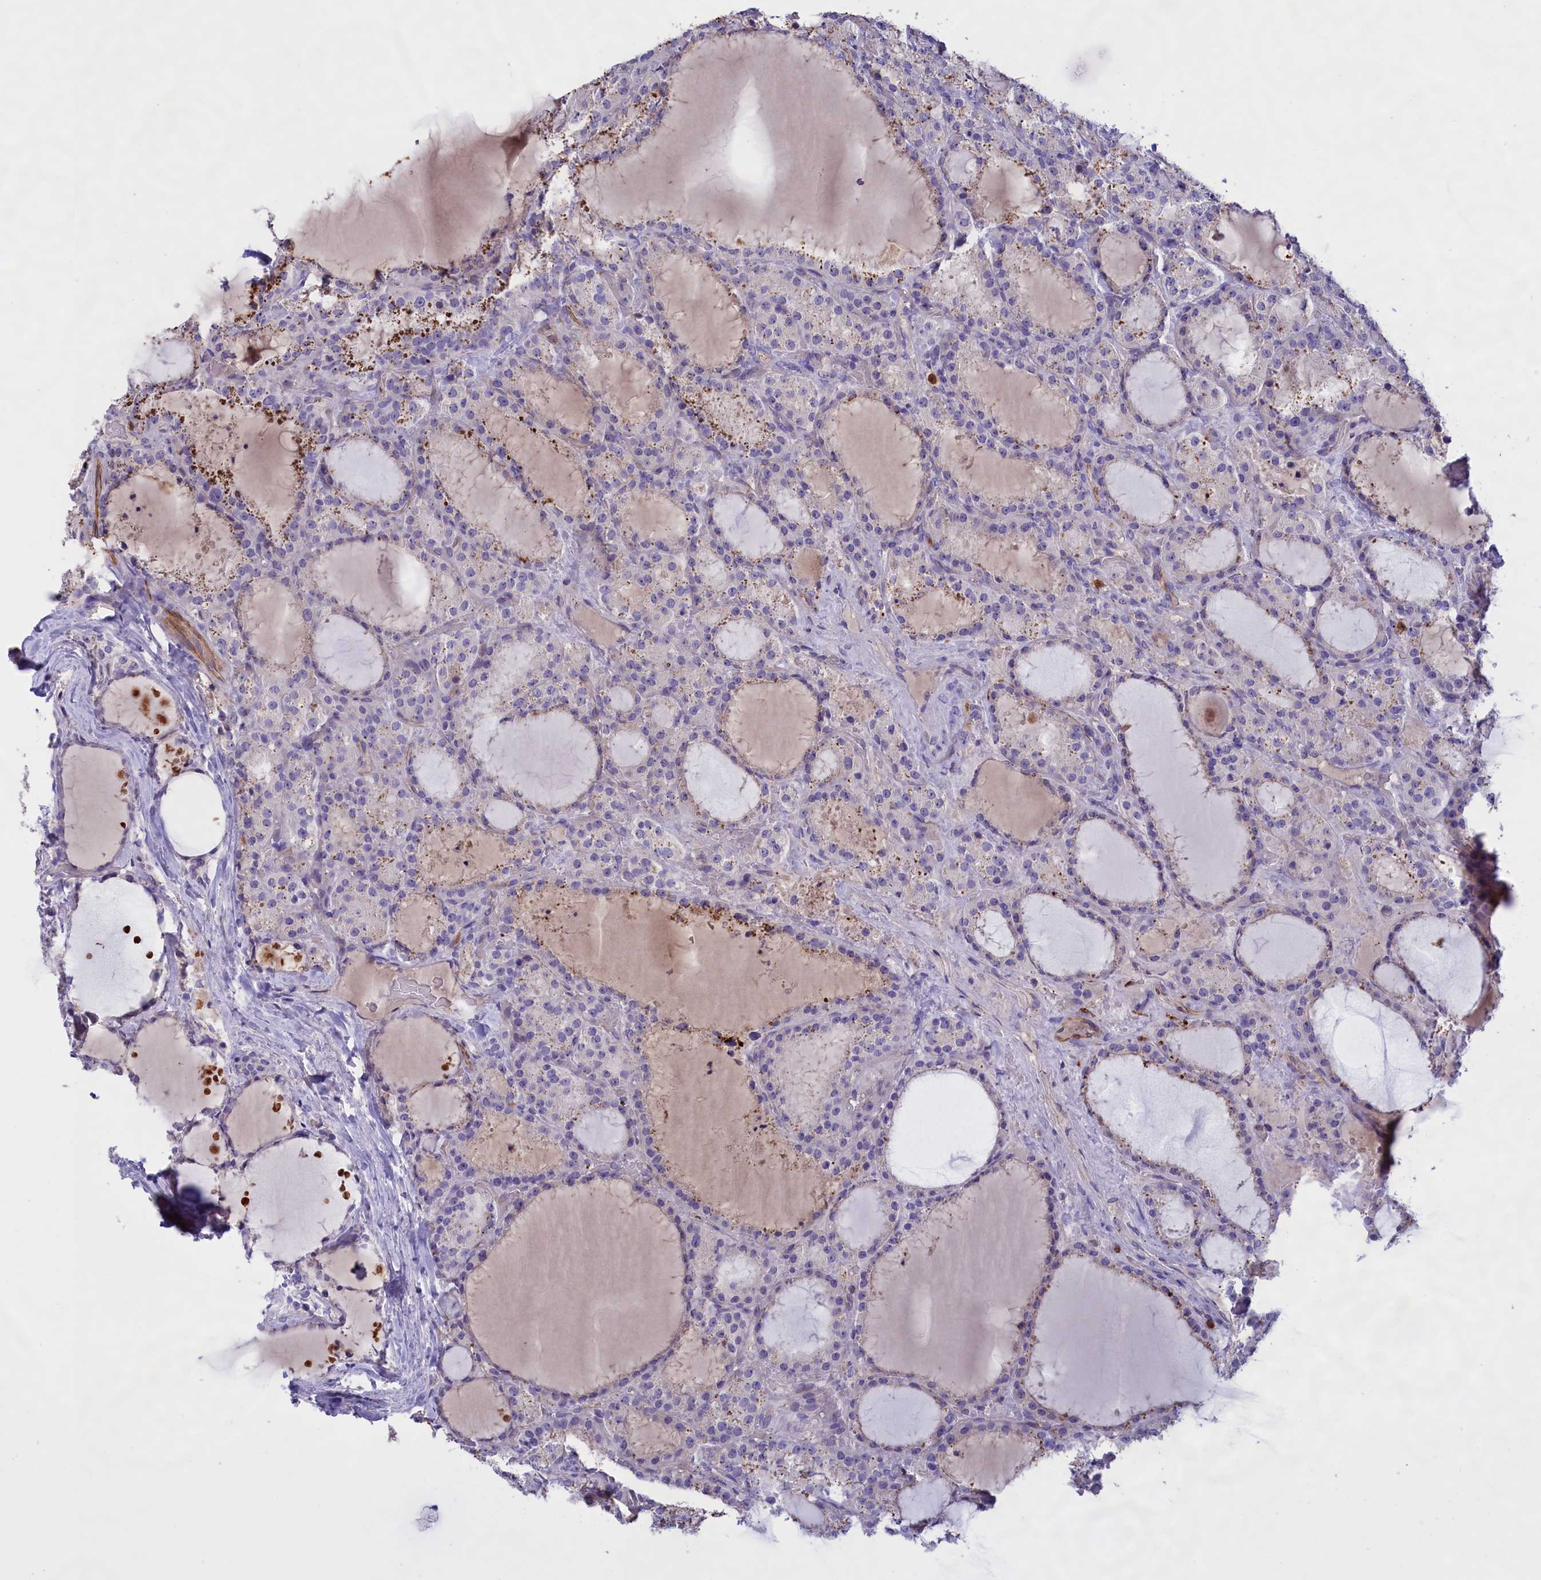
{"staining": {"intensity": "negative", "quantity": "none", "location": "none"}, "tissue": "thyroid cancer", "cell_type": "Tumor cells", "image_type": "cancer", "snomed": [{"axis": "morphology", "description": "Papillary adenocarcinoma, NOS"}, {"axis": "topography", "description": "Thyroid gland"}], "caption": "The IHC photomicrograph has no significant expression in tumor cells of thyroid cancer (papillary adenocarcinoma) tissue.", "gene": "FAM149B1", "patient": {"sex": "male", "age": 77}}